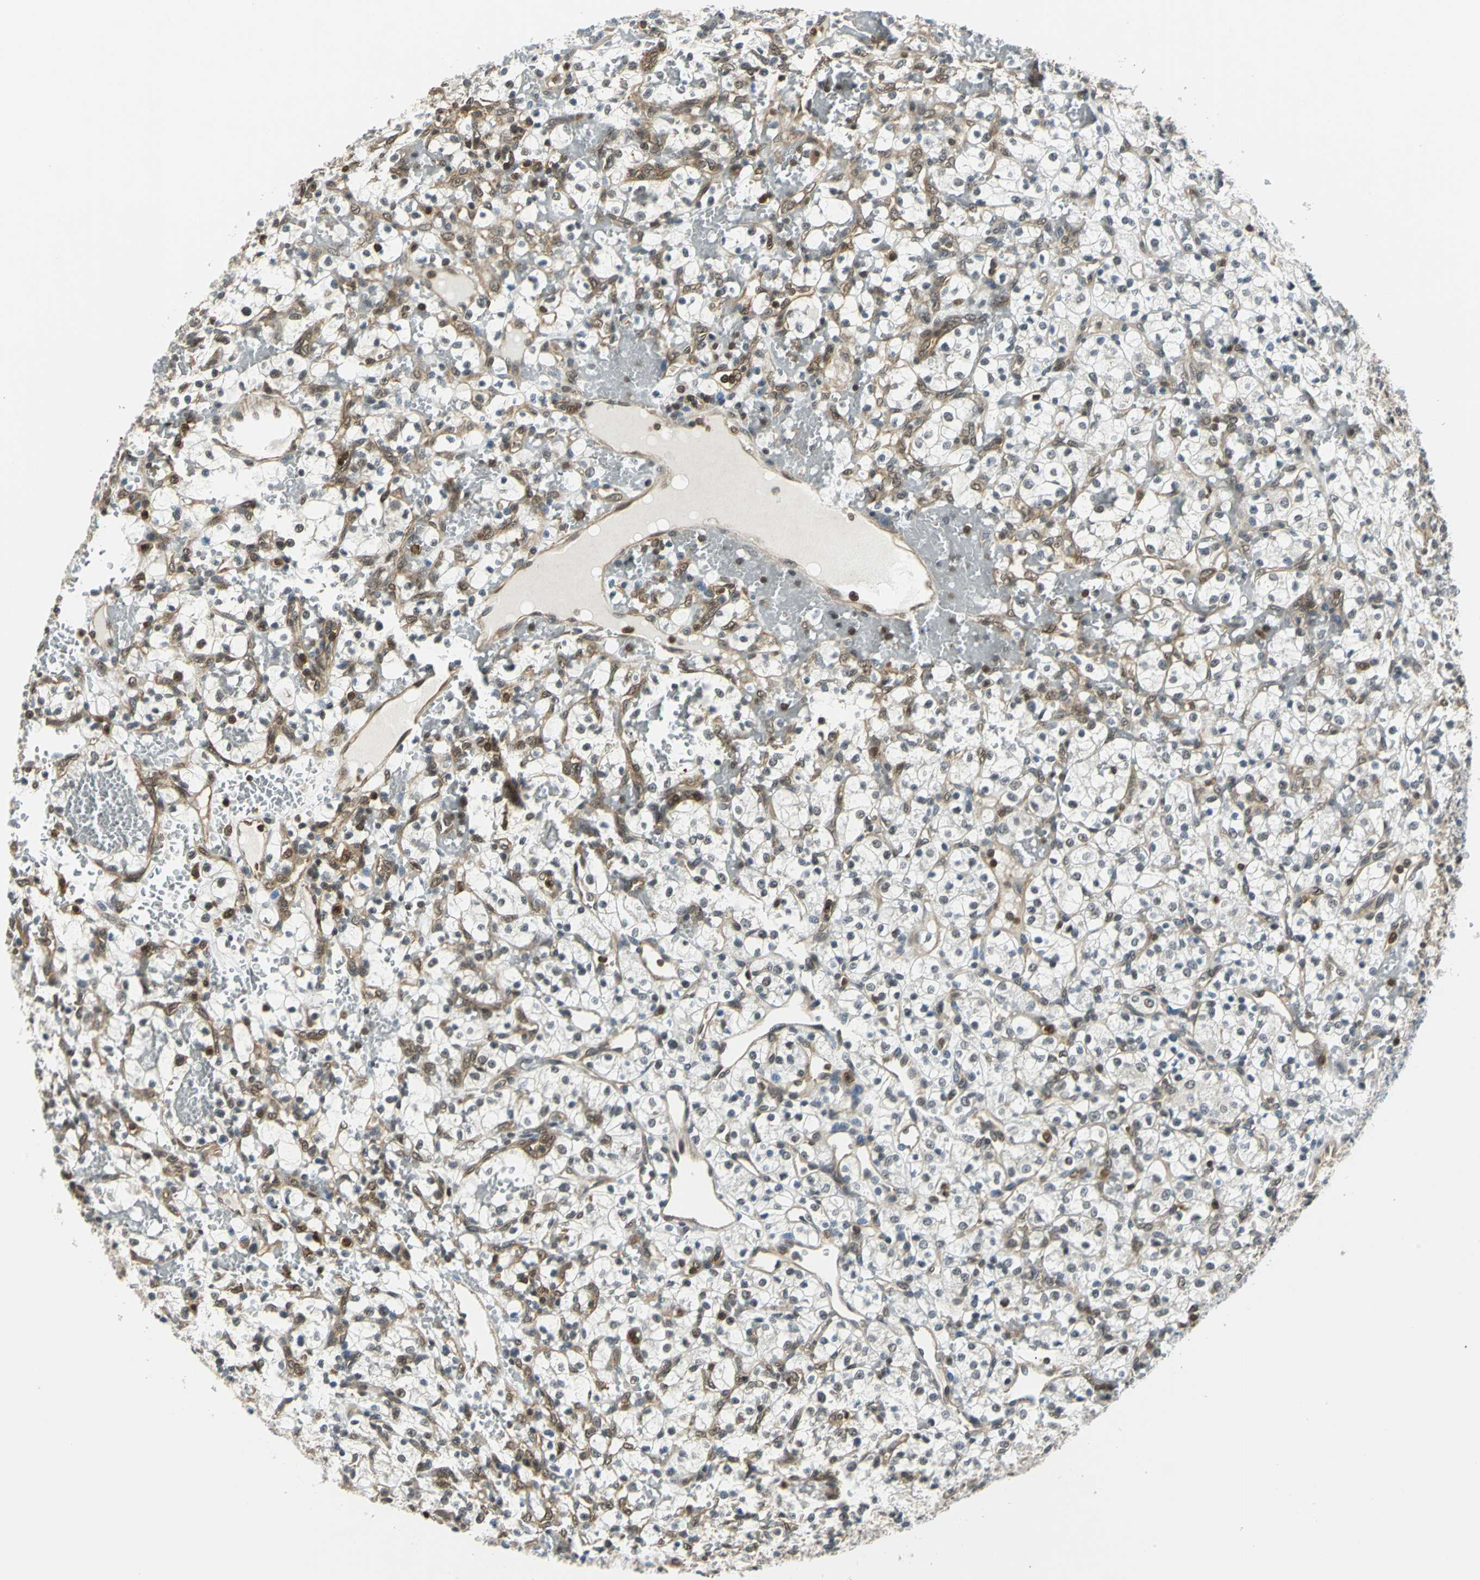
{"staining": {"intensity": "strong", "quantity": "<25%", "location": "cytoplasmic/membranous,nuclear"}, "tissue": "renal cancer", "cell_type": "Tumor cells", "image_type": "cancer", "snomed": [{"axis": "morphology", "description": "Adenocarcinoma, NOS"}, {"axis": "topography", "description": "Kidney"}], "caption": "DAB (3,3'-diaminobenzidine) immunohistochemical staining of renal cancer displays strong cytoplasmic/membranous and nuclear protein staining in about <25% of tumor cells. Immunohistochemistry (ihc) stains the protein in brown and the nuclei are stained blue.", "gene": "ARPC3", "patient": {"sex": "female", "age": 60}}